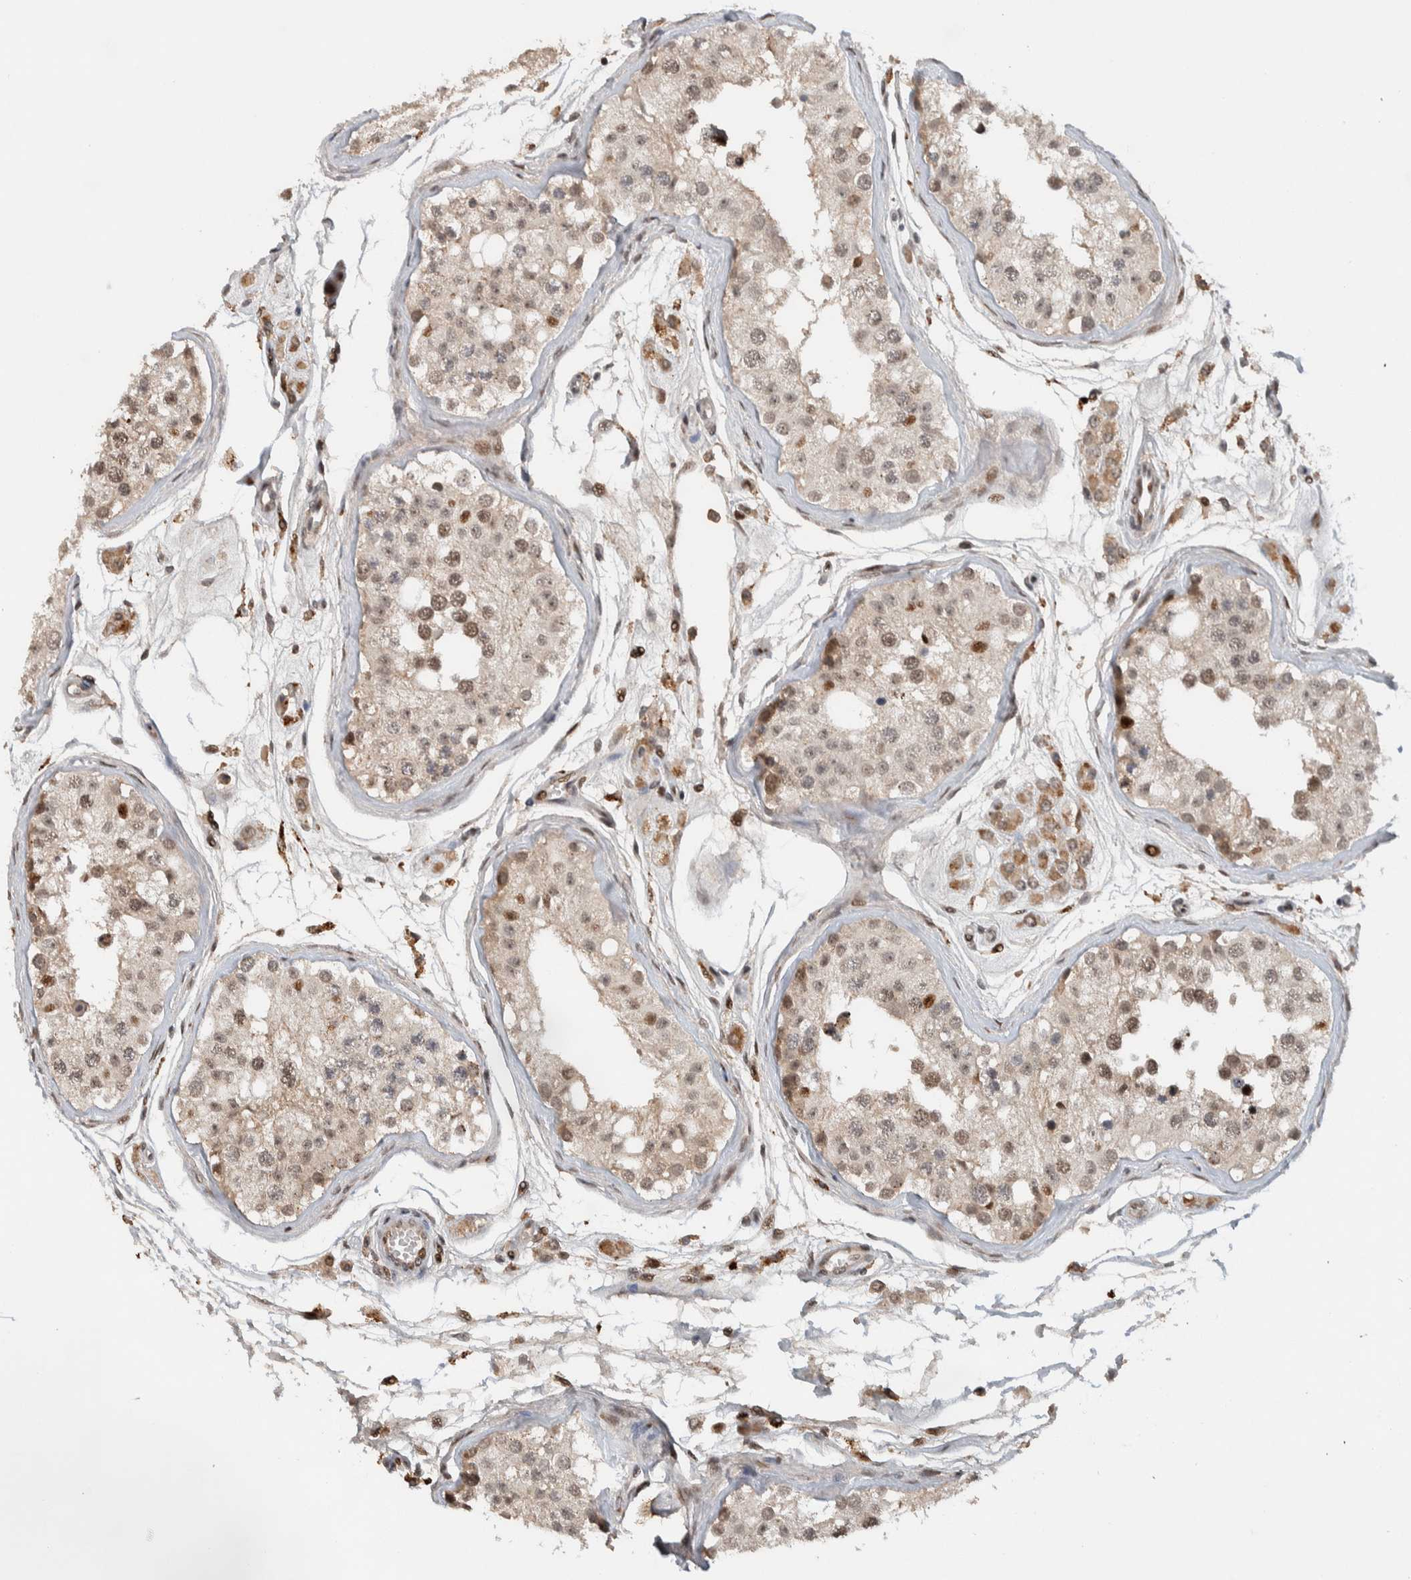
{"staining": {"intensity": "moderate", "quantity": "25%-75%", "location": "nuclear"}, "tissue": "testis", "cell_type": "Cells in seminiferous ducts", "image_type": "normal", "snomed": [{"axis": "morphology", "description": "Normal tissue, NOS"}, {"axis": "morphology", "description": "Adenocarcinoma, metastatic, NOS"}, {"axis": "topography", "description": "Testis"}], "caption": "IHC histopathology image of normal human testis stained for a protein (brown), which shows medium levels of moderate nuclear staining in about 25%-75% of cells in seminiferous ducts.", "gene": "ZNF521", "patient": {"sex": "male", "age": 26}}